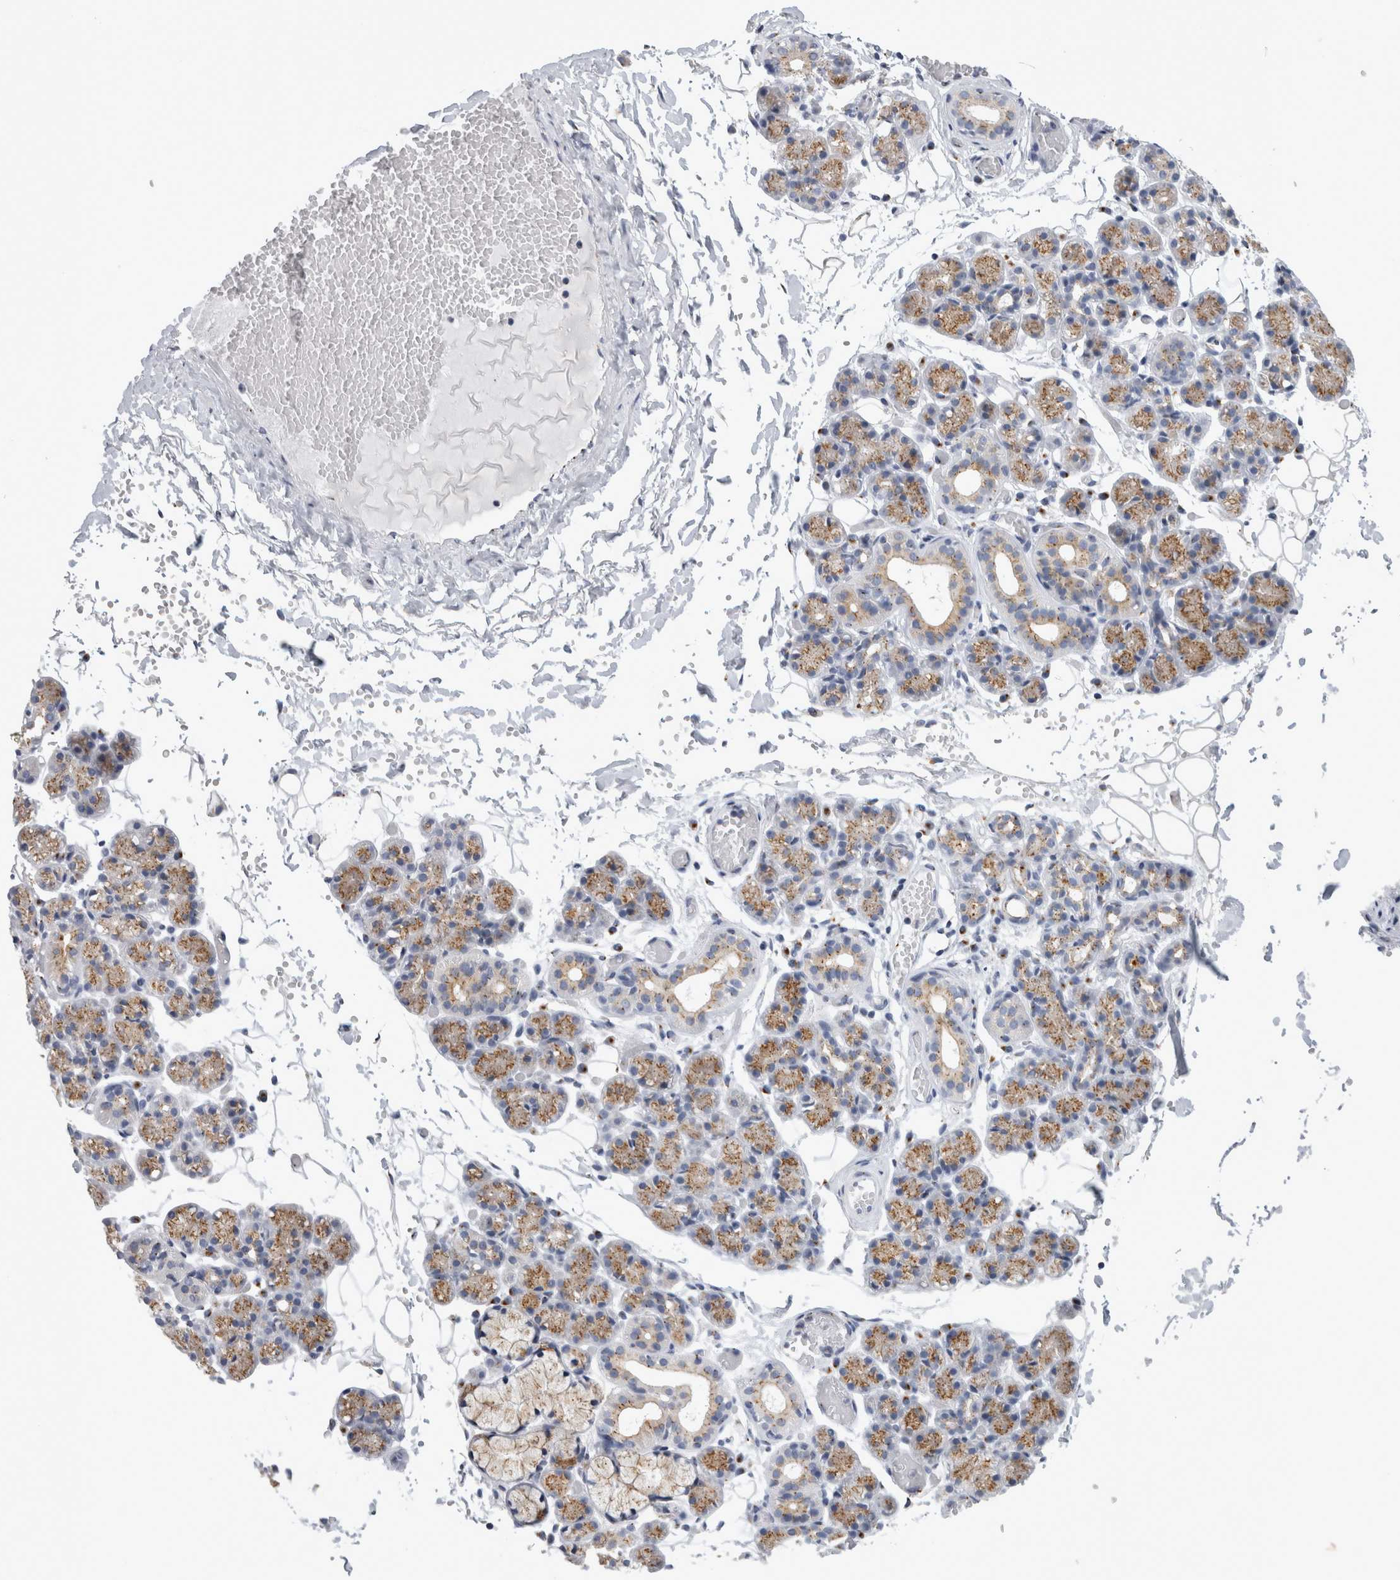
{"staining": {"intensity": "moderate", "quantity": "25%-75%", "location": "cytoplasmic/membranous"}, "tissue": "salivary gland", "cell_type": "Glandular cells", "image_type": "normal", "snomed": [{"axis": "morphology", "description": "Normal tissue, NOS"}, {"axis": "topography", "description": "Salivary gland"}], "caption": "Immunohistochemistry of normal human salivary gland shows medium levels of moderate cytoplasmic/membranous staining in approximately 25%-75% of glandular cells.", "gene": "AKAP9", "patient": {"sex": "male", "age": 63}}